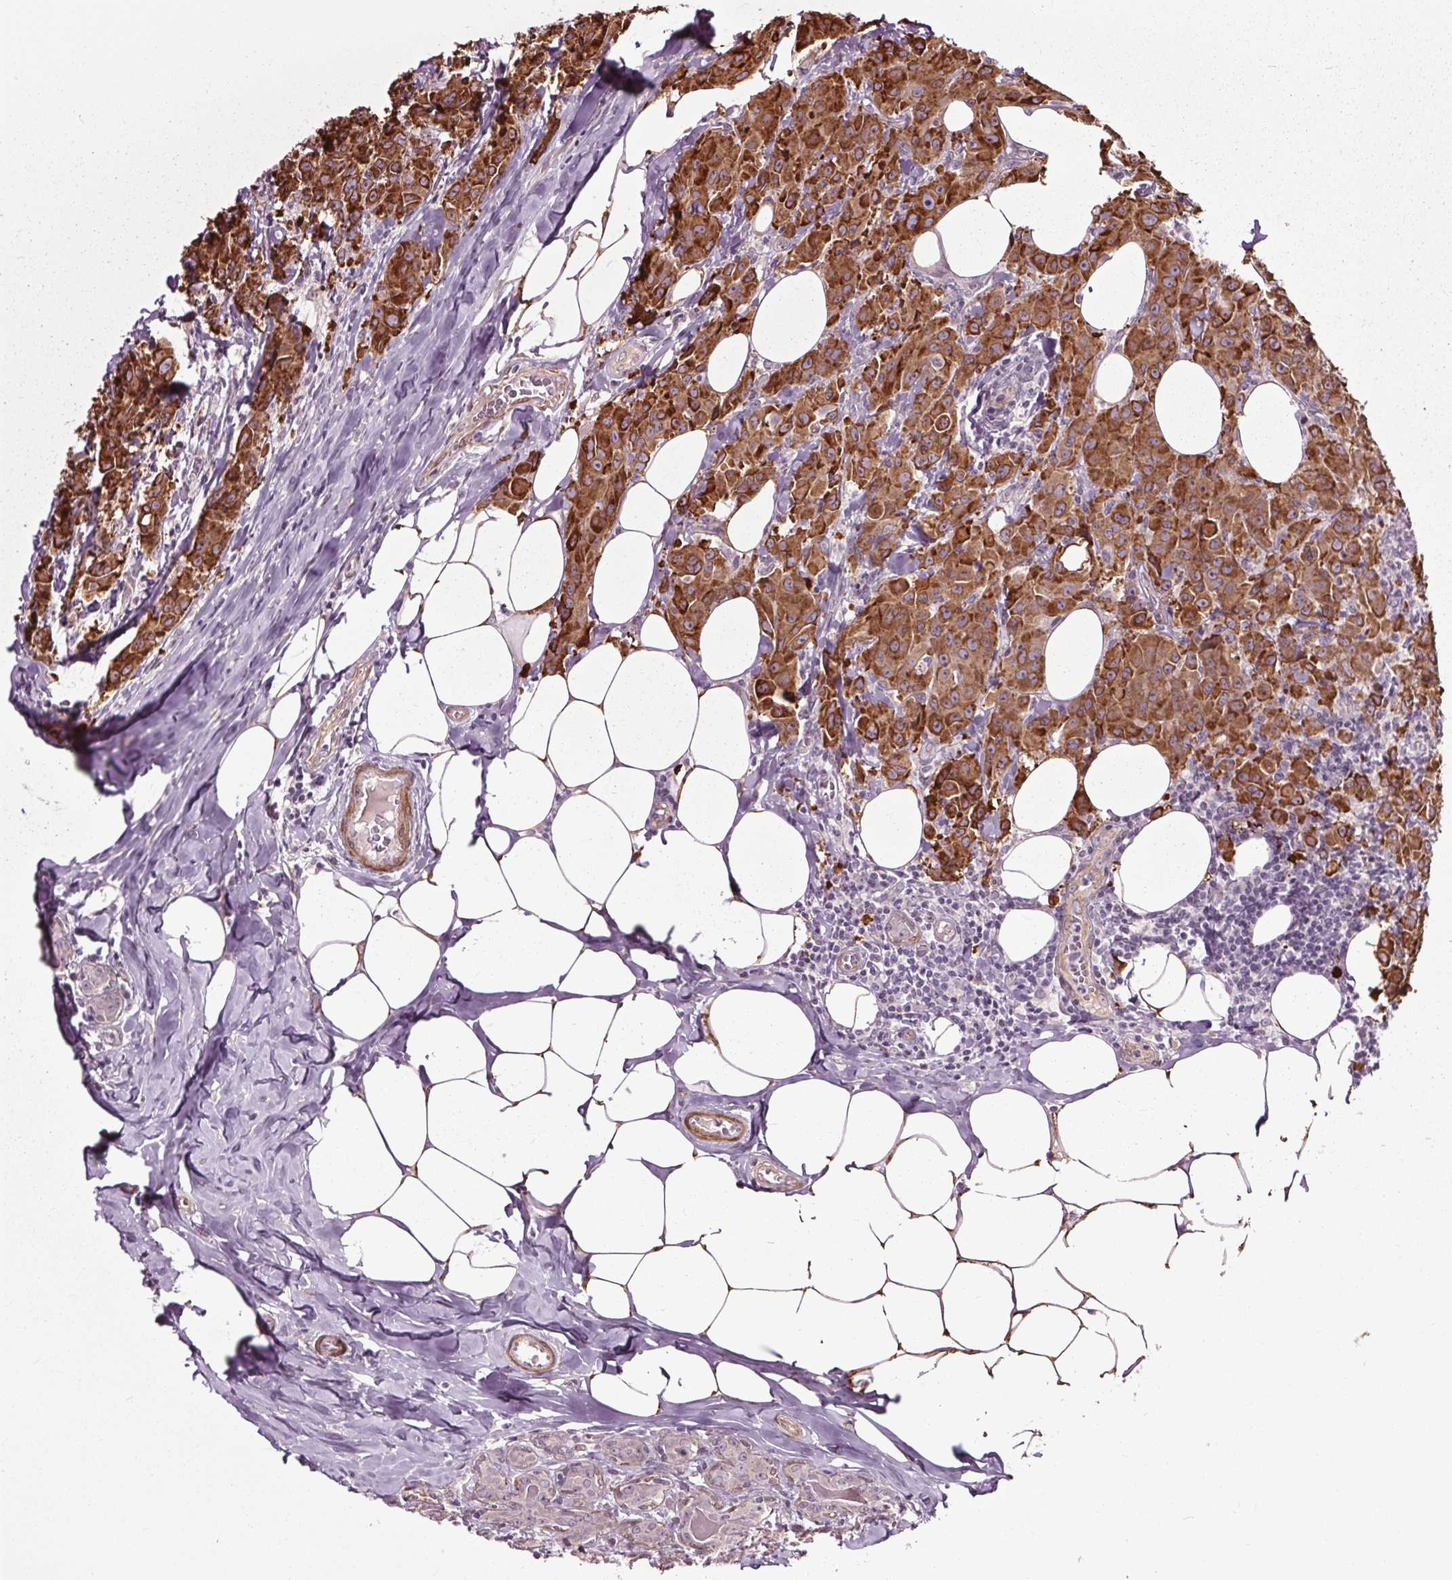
{"staining": {"intensity": "moderate", "quantity": ">75%", "location": "cytoplasmic/membranous"}, "tissue": "breast cancer", "cell_type": "Tumor cells", "image_type": "cancer", "snomed": [{"axis": "morphology", "description": "Normal tissue, NOS"}, {"axis": "morphology", "description": "Duct carcinoma"}, {"axis": "topography", "description": "Breast"}], "caption": "Protein expression analysis of human breast cancer (invasive ductal carcinoma) reveals moderate cytoplasmic/membranous expression in approximately >75% of tumor cells.", "gene": "HAUS5", "patient": {"sex": "female", "age": 43}}